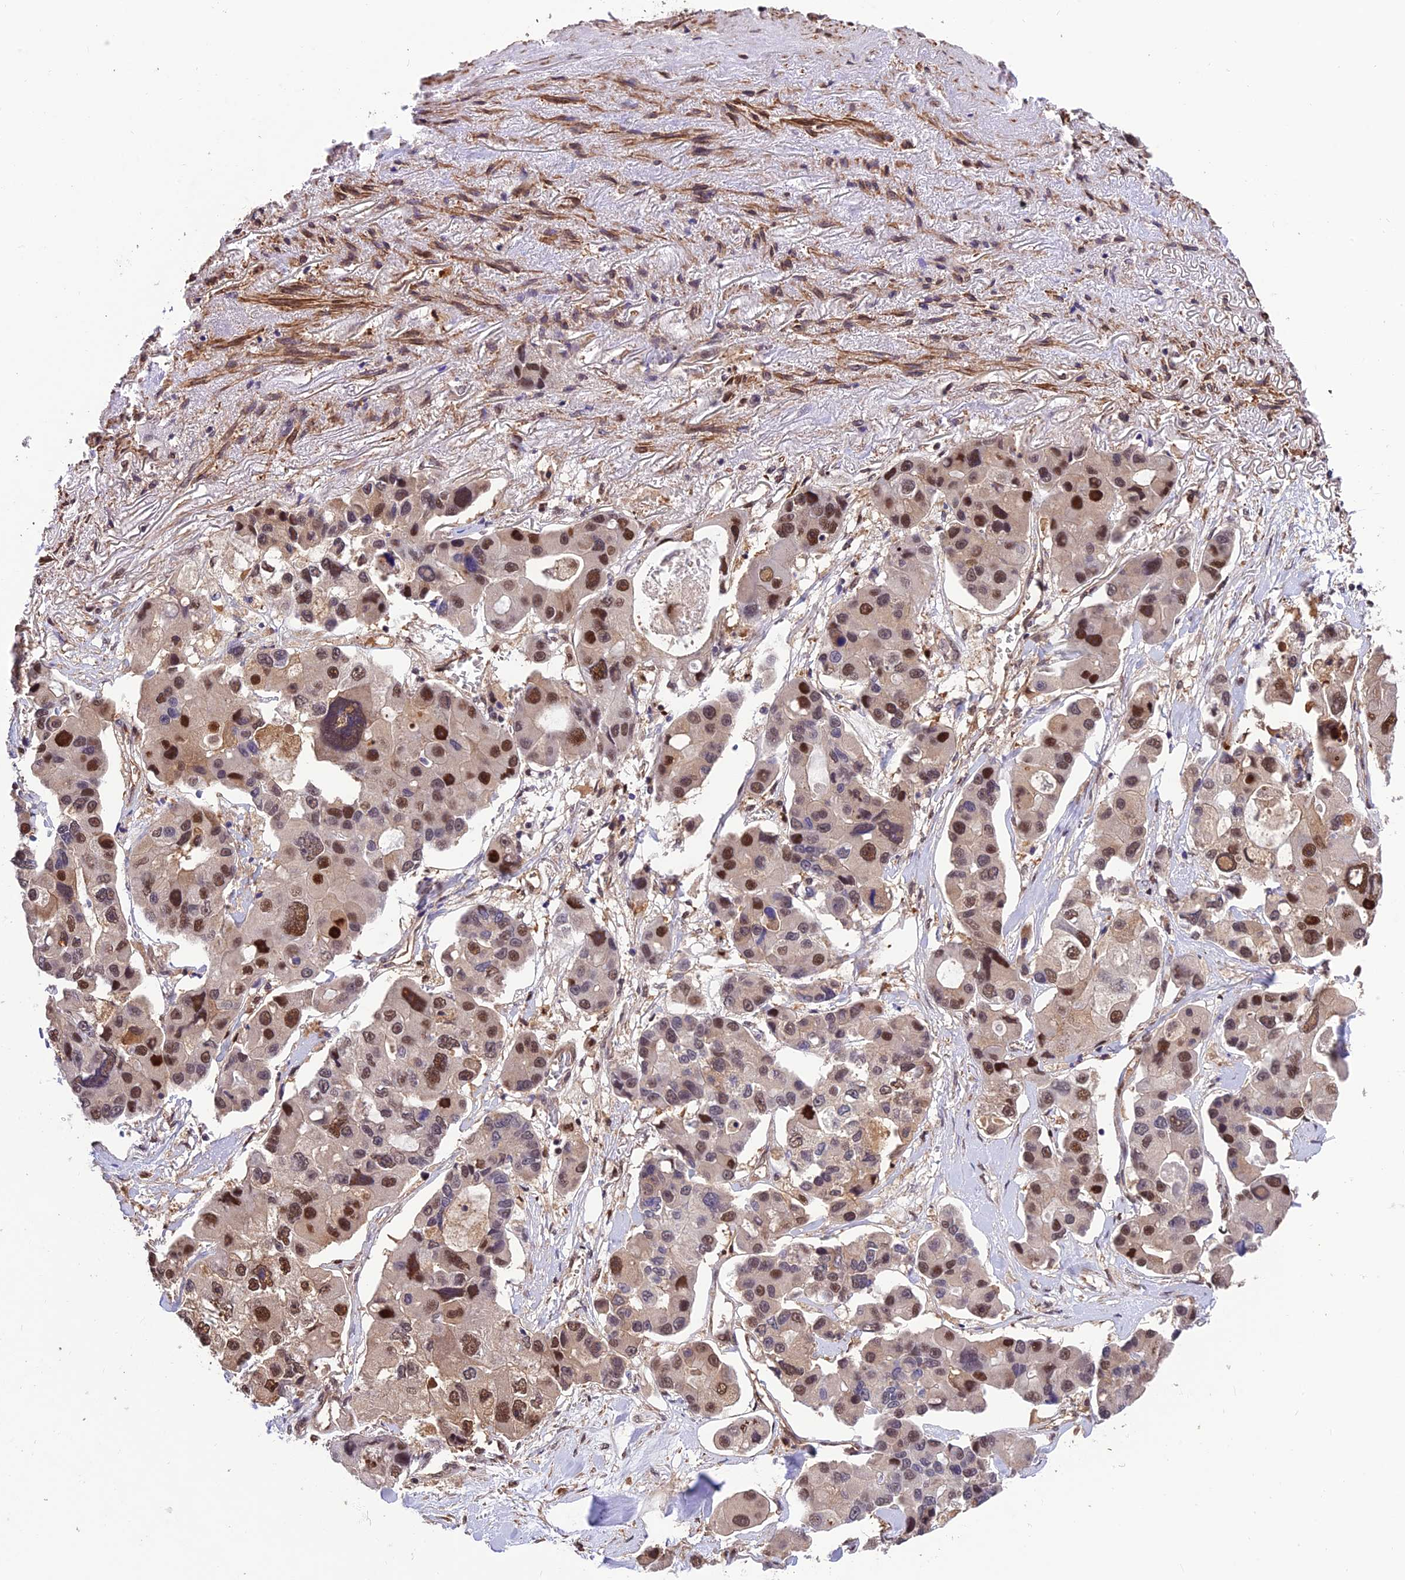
{"staining": {"intensity": "moderate", "quantity": ">75%", "location": "nuclear"}, "tissue": "lung cancer", "cell_type": "Tumor cells", "image_type": "cancer", "snomed": [{"axis": "morphology", "description": "Adenocarcinoma, NOS"}, {"axis": "topography", "description": "Lung"}], "caption": "Moderate nuclear expression is seen in approximately >75% of tumor cells in lung cancer.", "gene": "PSMB3", "patient": {"sex": "female", "age": 54}}